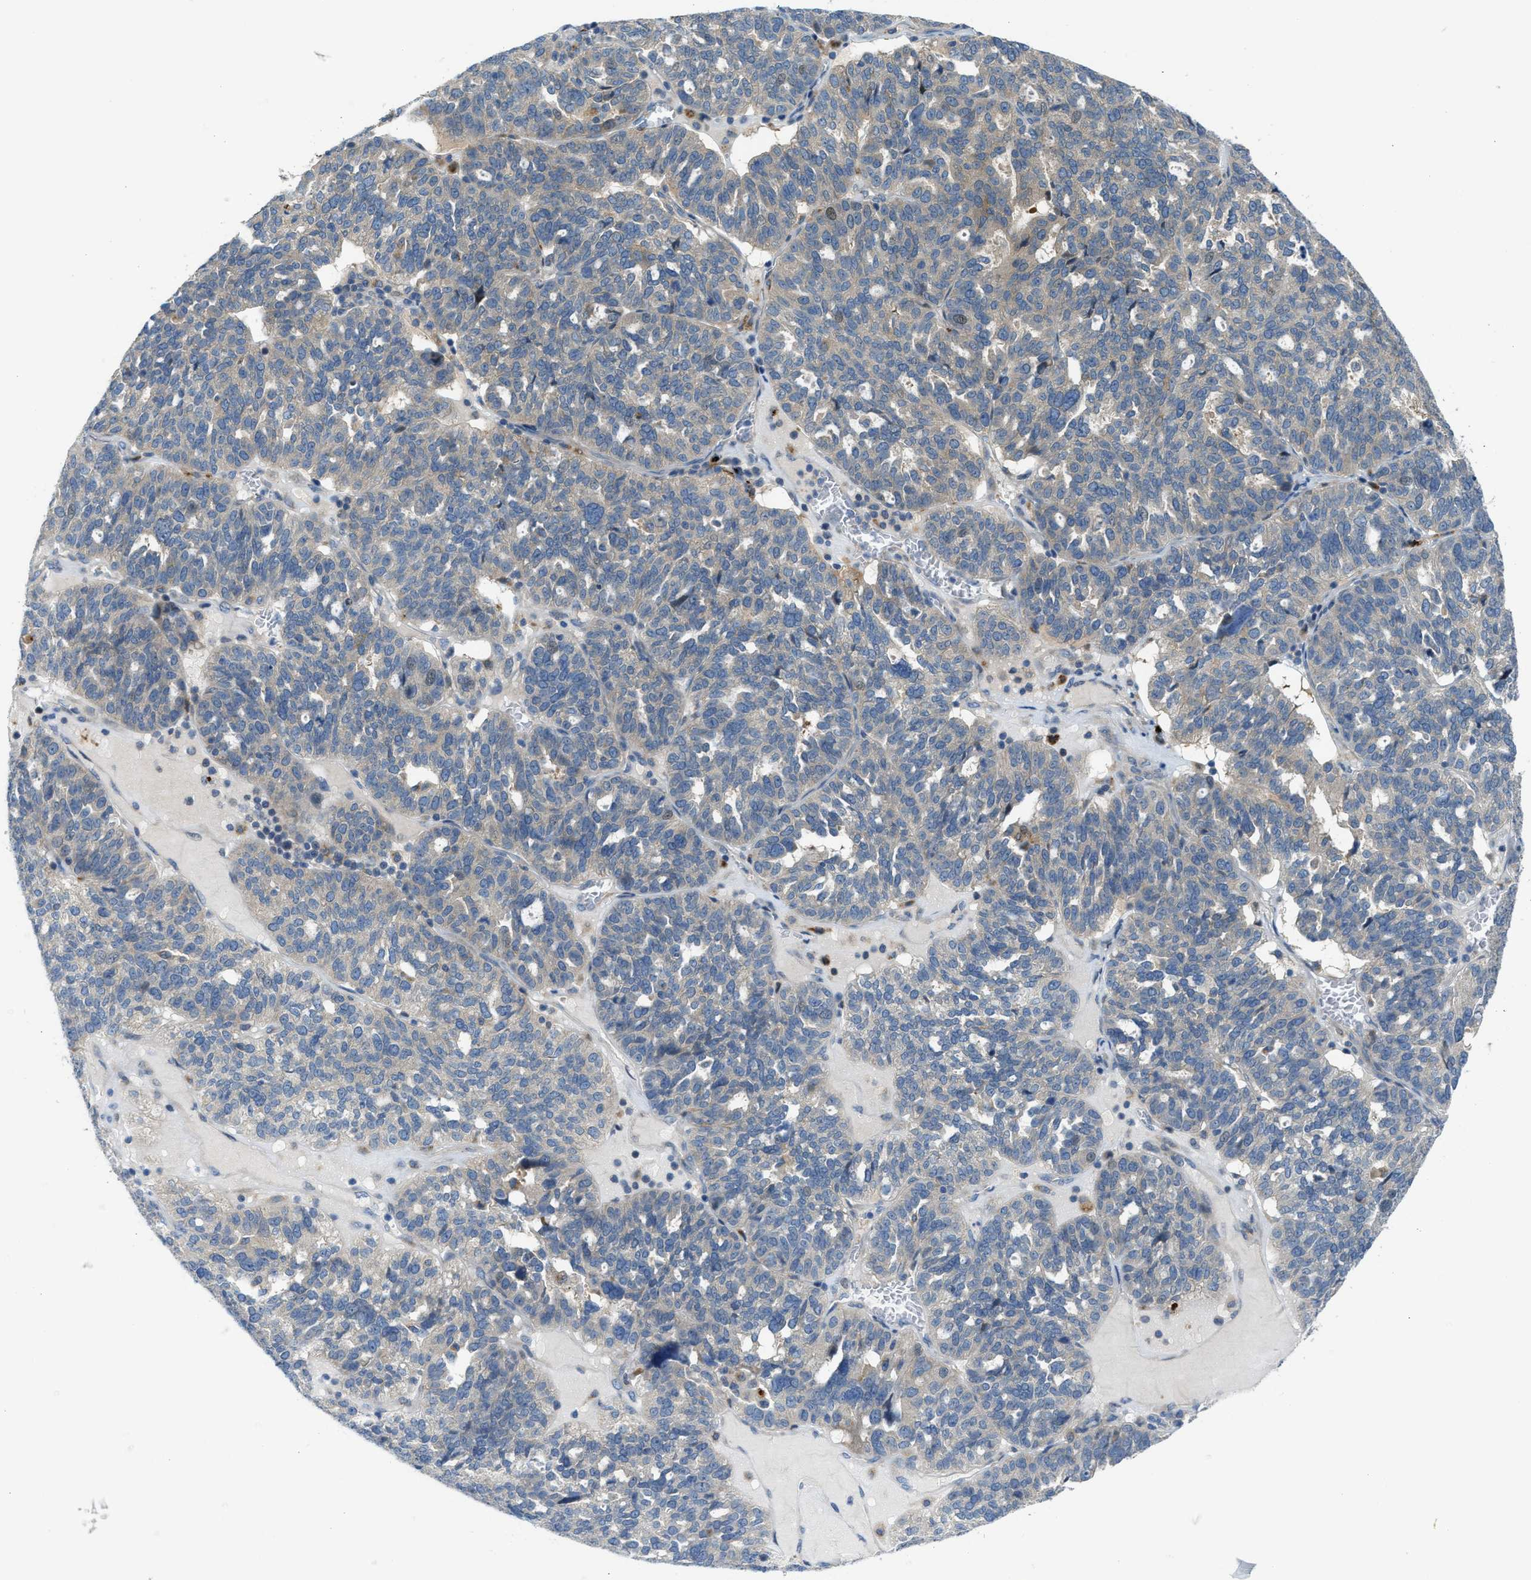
{"staining": {"intensity": "weak", "quantity": "<25%", "location": "cytoplasmic/membranous"}, "tissue": "ovarian cancer", "cell_type": "Tumor cells", "image_type": "cancer", "snomed": [{"axis": "morphology", "description": "Cystadenocarcinoma, serous, NOS"}, {"axis": "topography", "description": "Ovary"}], "caption": "The image exhibits no significant positivity in tumor cells of ovarian serous cystadenocarcinoma.", "gene": "KLHDC10", "patient": {"sex": "female", "age": 59}}